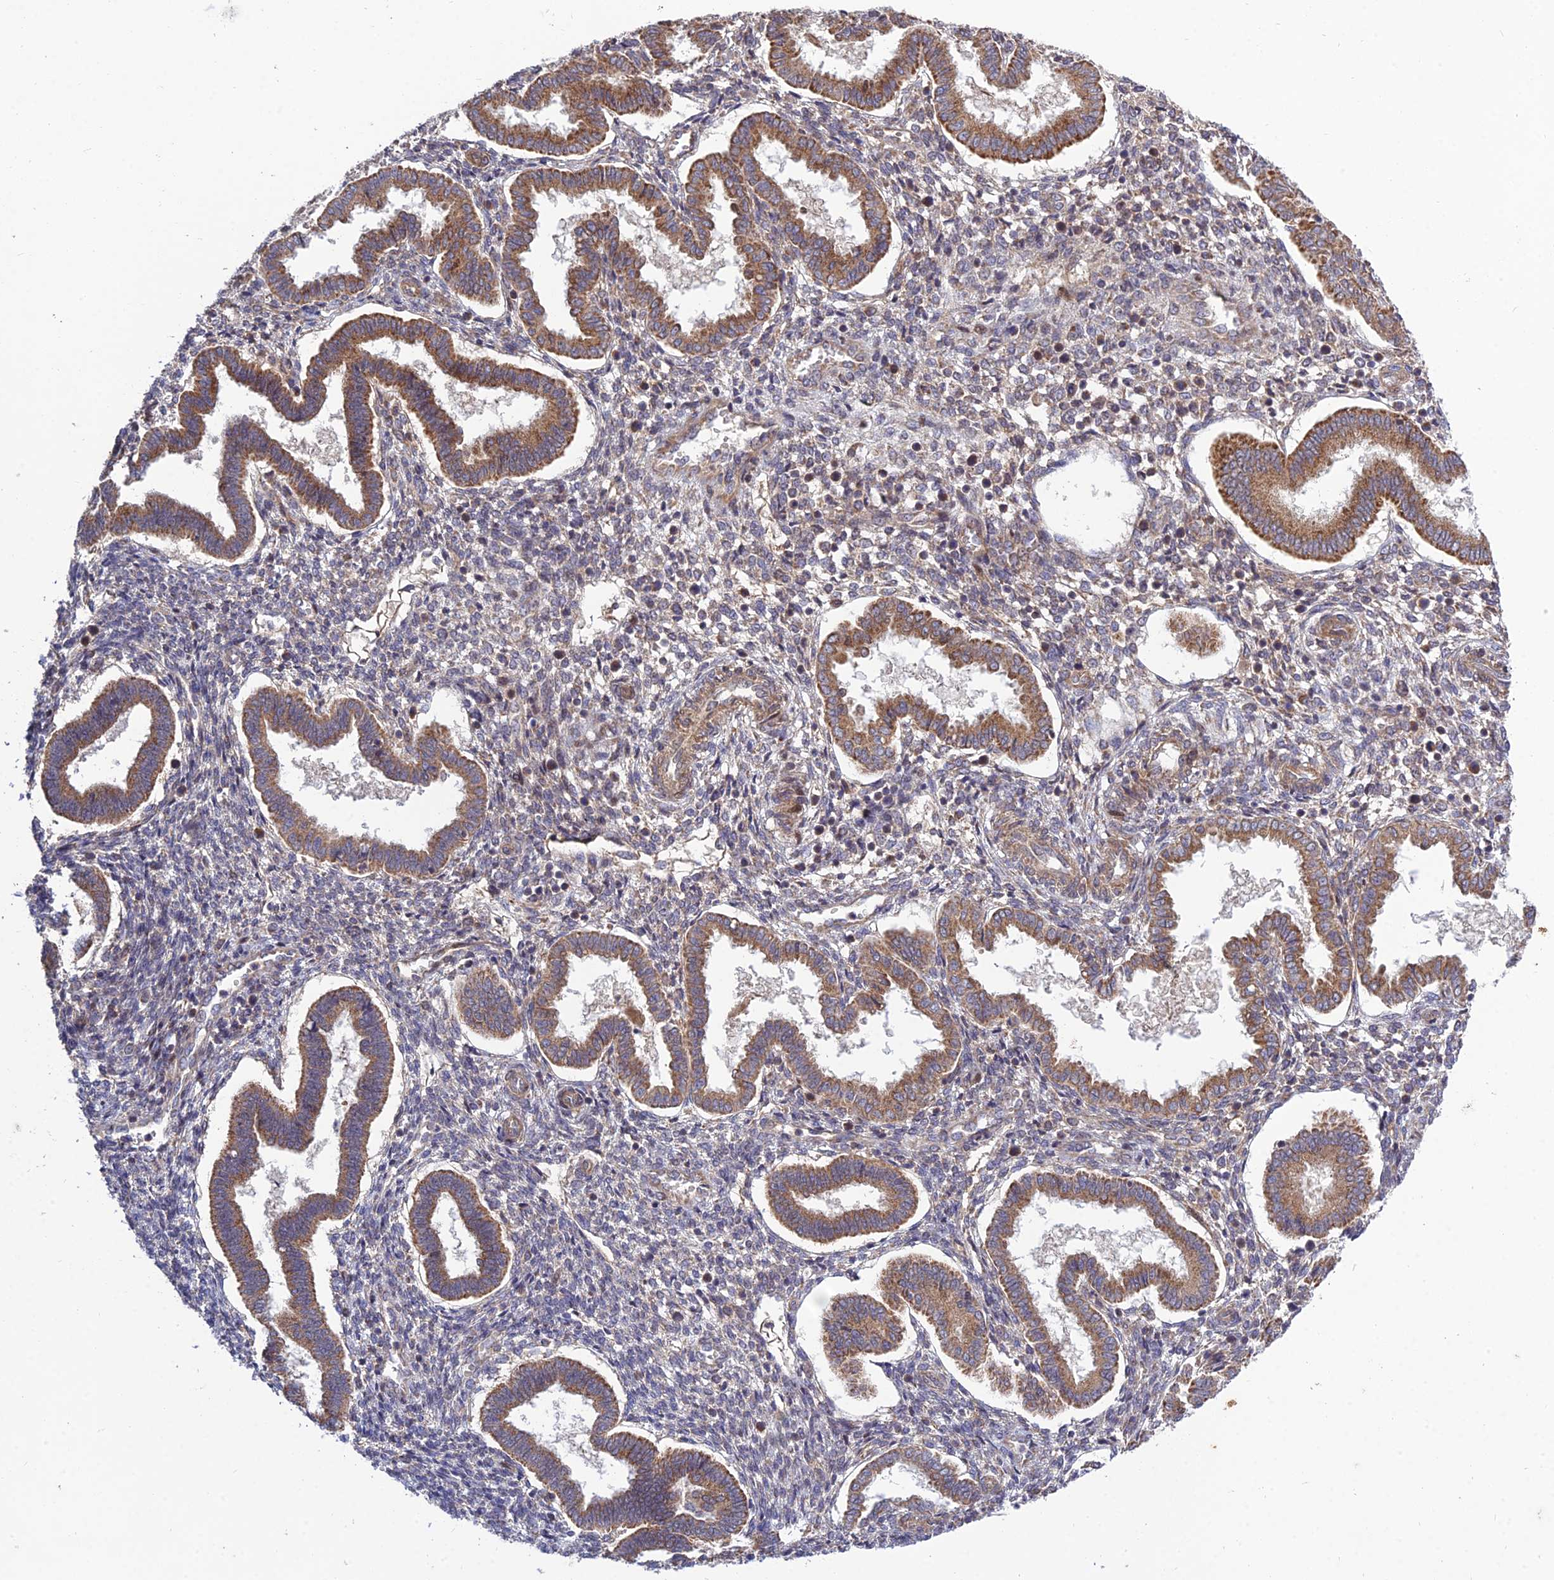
{"staining": {"intensity": "moderate", "quantity": "<25%", "location": "cytoplasmic/membranous"}, "tissue": "endometrium", "cell_type": "Cells in endometrial stroma", "image_type": "normal", "snomed": [{"axis": "morphology", "description": "Normal tissue, NOS"}, {"axis": "topography", "description": "Endometrium"}], "caption": "Endometrium stained with a brown dye reveals moderate cytoplasmic/membranous positive staining in about <25% of cells in endometrial stroma.", "gene": "PLEKHG2", "patient": {"sex": "female", "age": 24}}